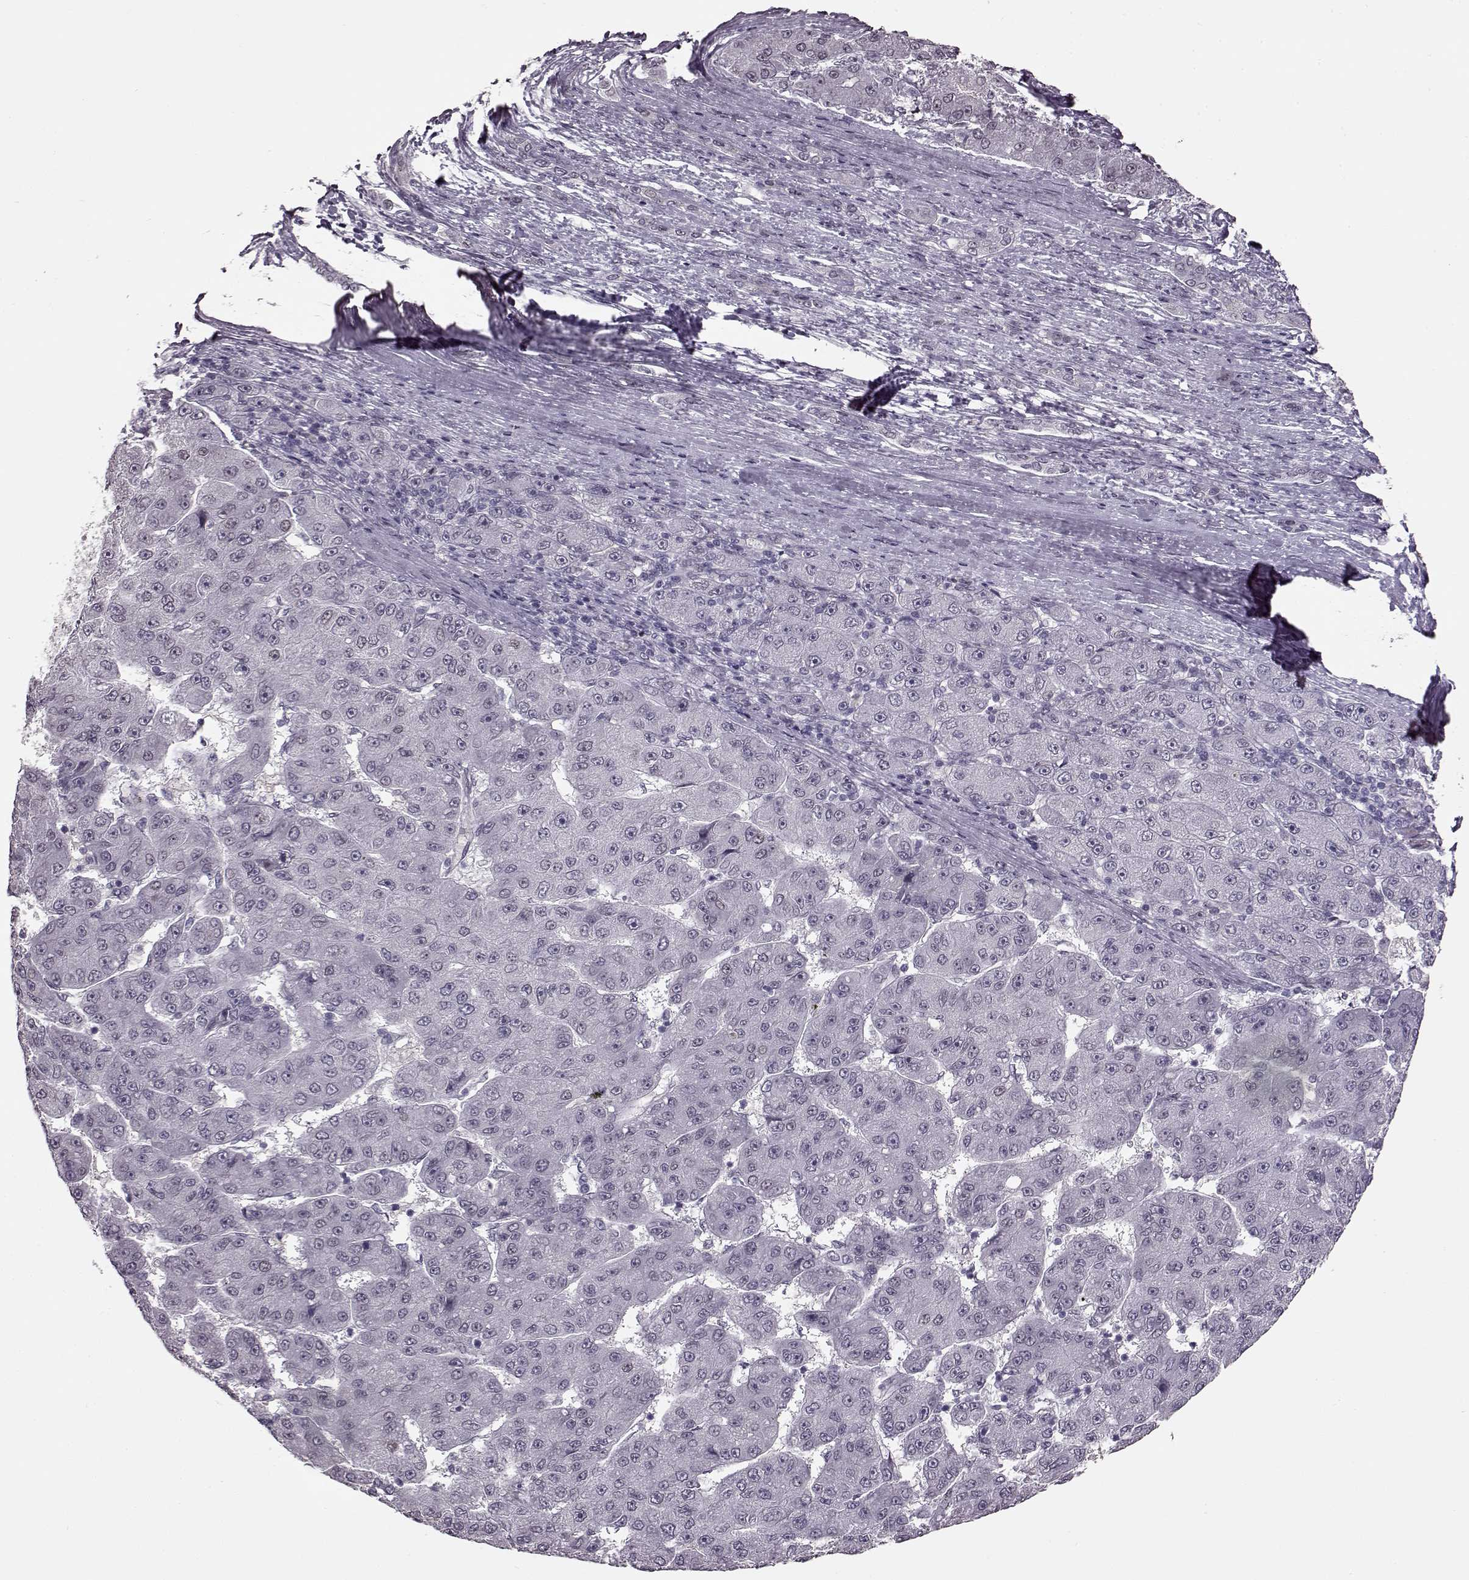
{"staining": {"intensity": "negative", "quantity": "none", "location": "none"}, "tissue": "liver cancer", "cell_type": "Tumor cells", "image_type": "cancer", "snomed": [{"axis": "morphology", "description": "Carcinoma, Hepatocellular, NOS"}, {"axis": "topography", "description": "Liver"}], "caption": "The micrograph displays no significant expression in tumor cells of liver cancer.", "gene": "STX1B", "patient": {"sex": "male", "age": 67}}